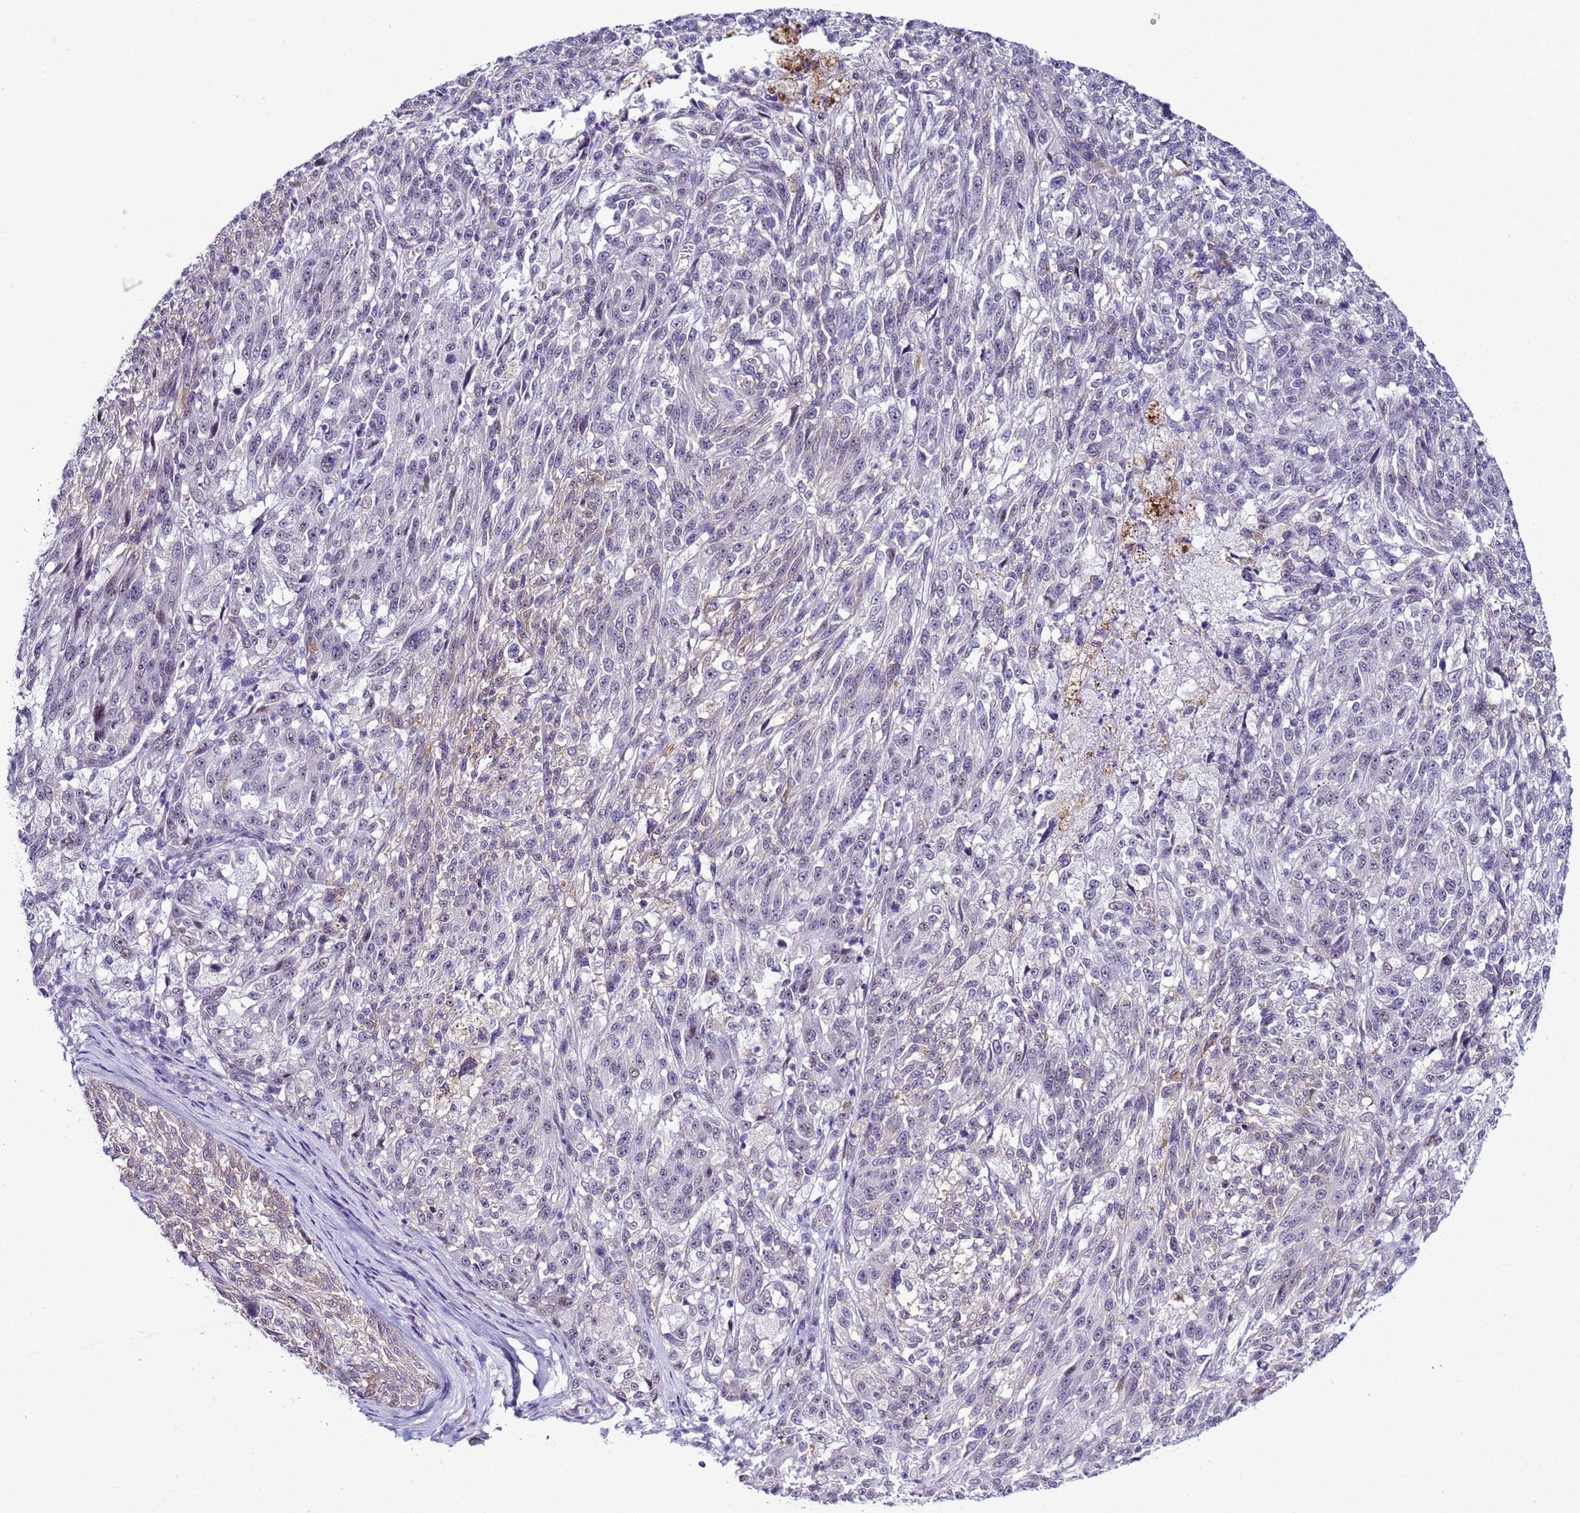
{"staining": {"intensity": "weak", "quantity": "<25%", "location": "cytoplasmic/membranous"}, "tissue": "melanoma", "cell_type": "Tumor cells", "image_type": "cancer", "snomed": [{"axis": "morphology", "description": "Malignant melanoma, NOS"}, {"axis": "topography", "description": "Skin"}], "caption": "Tumor cells are negative for protein expression in human melanoma.", "gene": "LRRC10B", "patient": {"sex": "male", "age": 53}}